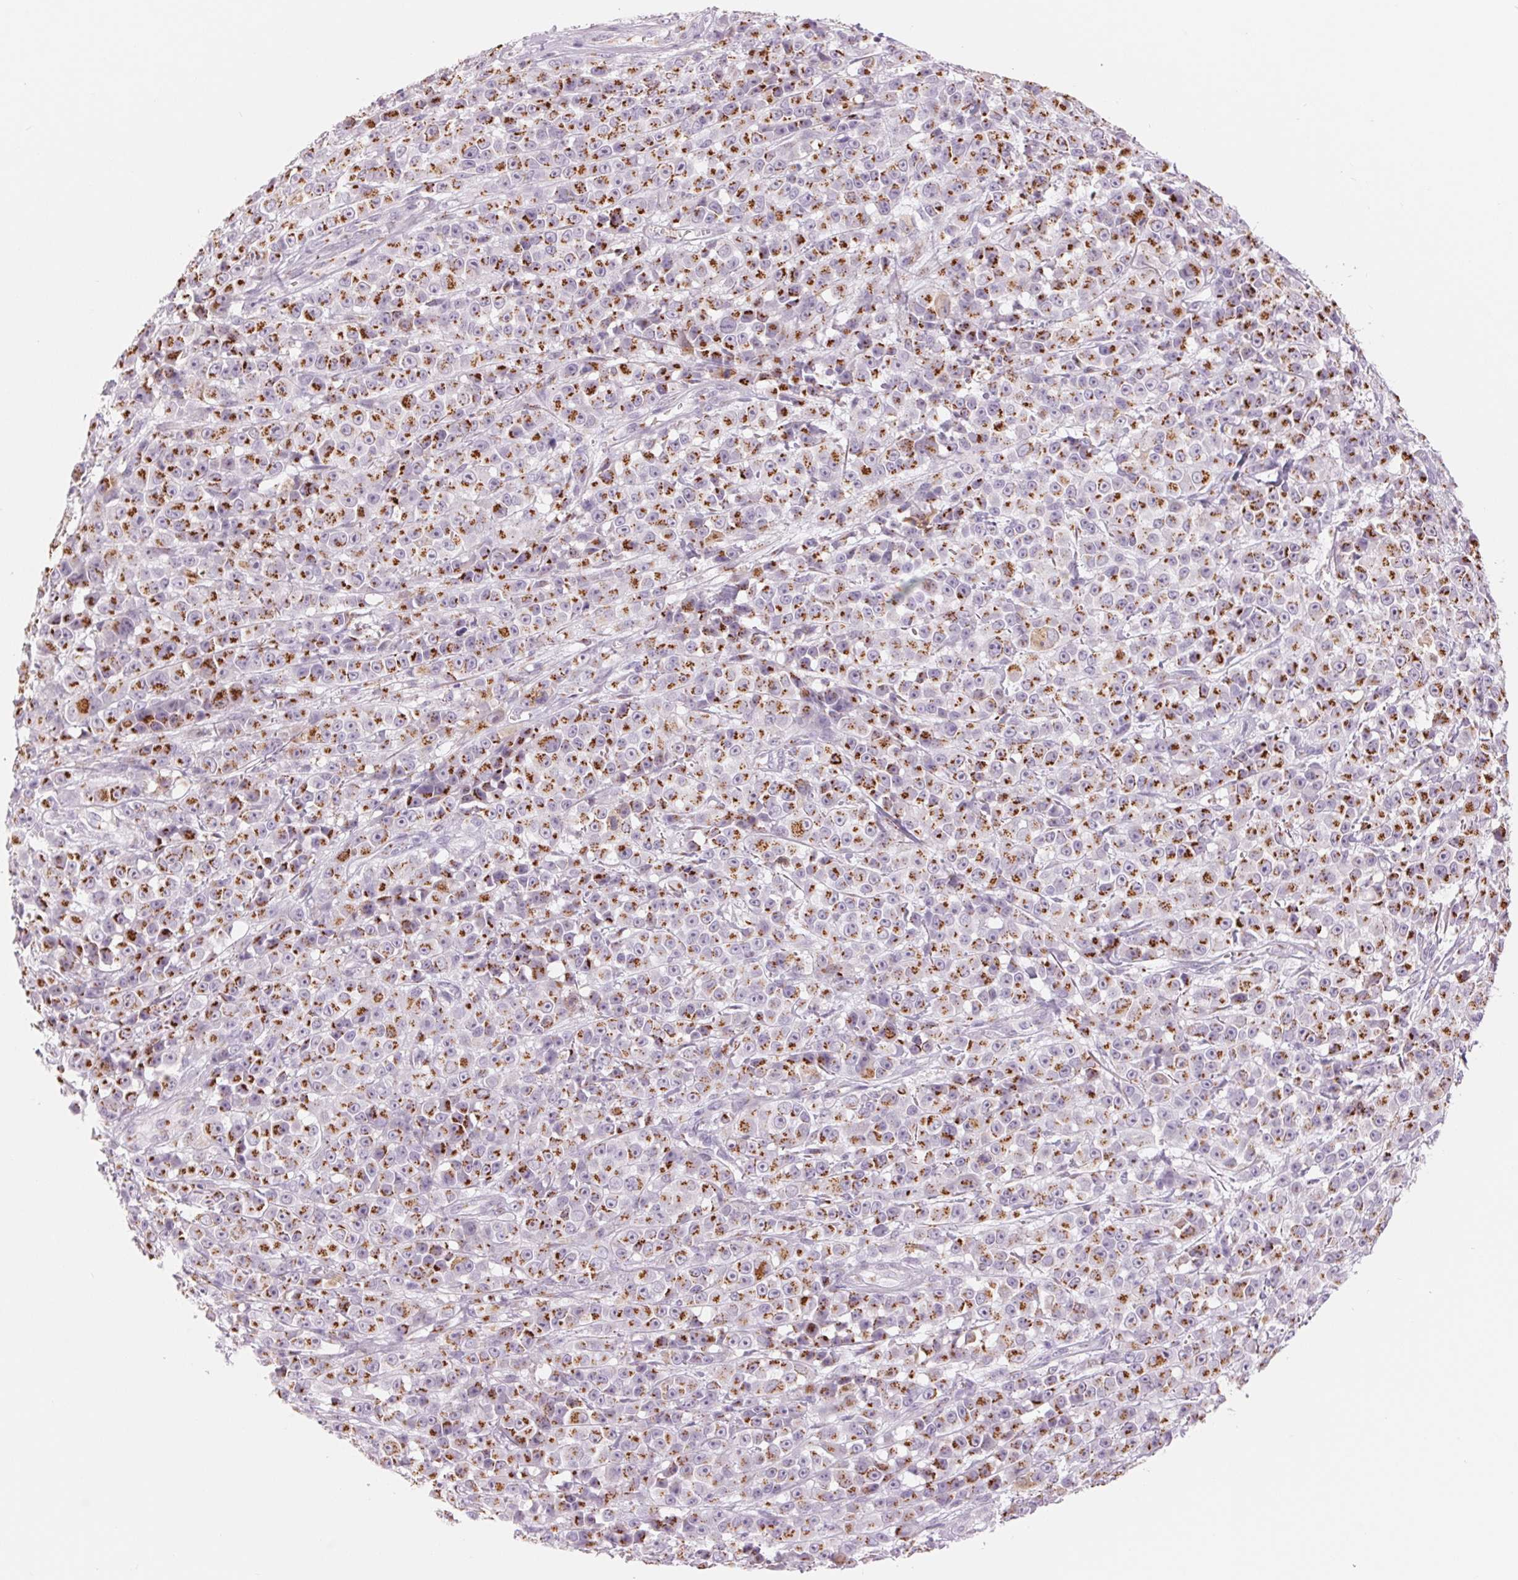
{"staining": {"intensity": "strong", "quantity": ">75%", "location": "cytoplasmic/membranous"}, "tissue": "melanoma", "cell_type": "Tumor cells", "image_type": "cancer", "snomed": [{"axis": "morphology", "description": "Malignant melanoma, NOS"}, {"axis": "topography", "description": "Skin"}, {"axis": "topography", "description": "Skin of back"}], "caption": "Tumor cells display high levels of strong cytoplasmic/membranous positivity in approximately >75% of cells in melanoma.", "gene": "GALNT7", "patient": {"sex": "male", "age": 91}}